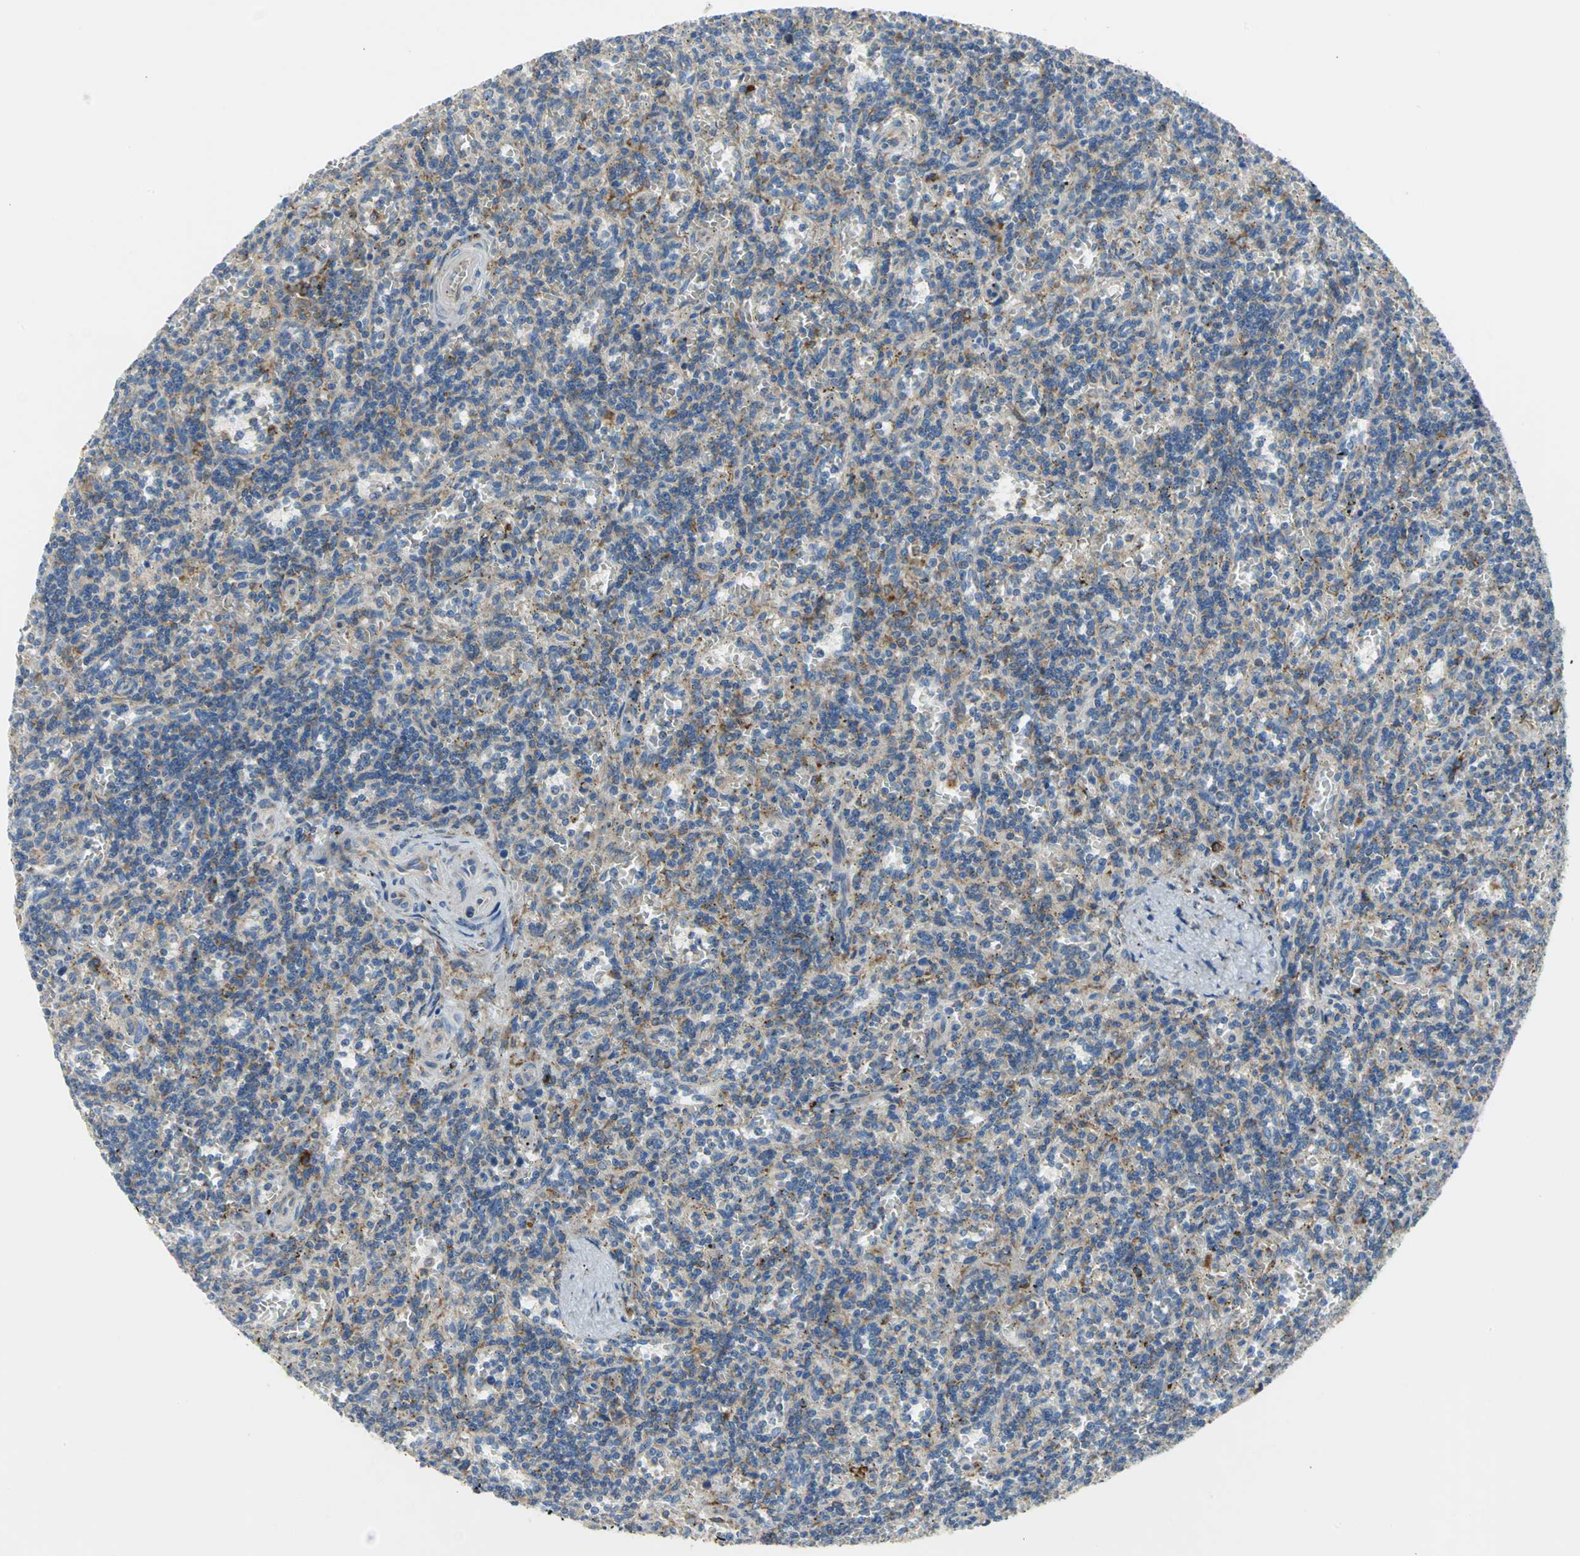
{"staining": {"intensity": "moderate", "quantity": "<25%", "location": "cytoplasmic/membranous"}, "tissue": "lymphoma", "cell_type": "Tumor cells", "image_type": "cancer", "snomed": [{"axis": "morphology", "description": "Malignant lymphoma, non-Hodgkin's type, Low grade"}, {"axis": "topography", "description": "Spleen"}], "caption": "Immunohistochemical staining of human lymphoma shows low levels of moderate cytoplasmic/membranous positivity in approximately <25% of tumor cells.", "gene": "TULP4", "patient": {"sex": "male", "age": 73}}